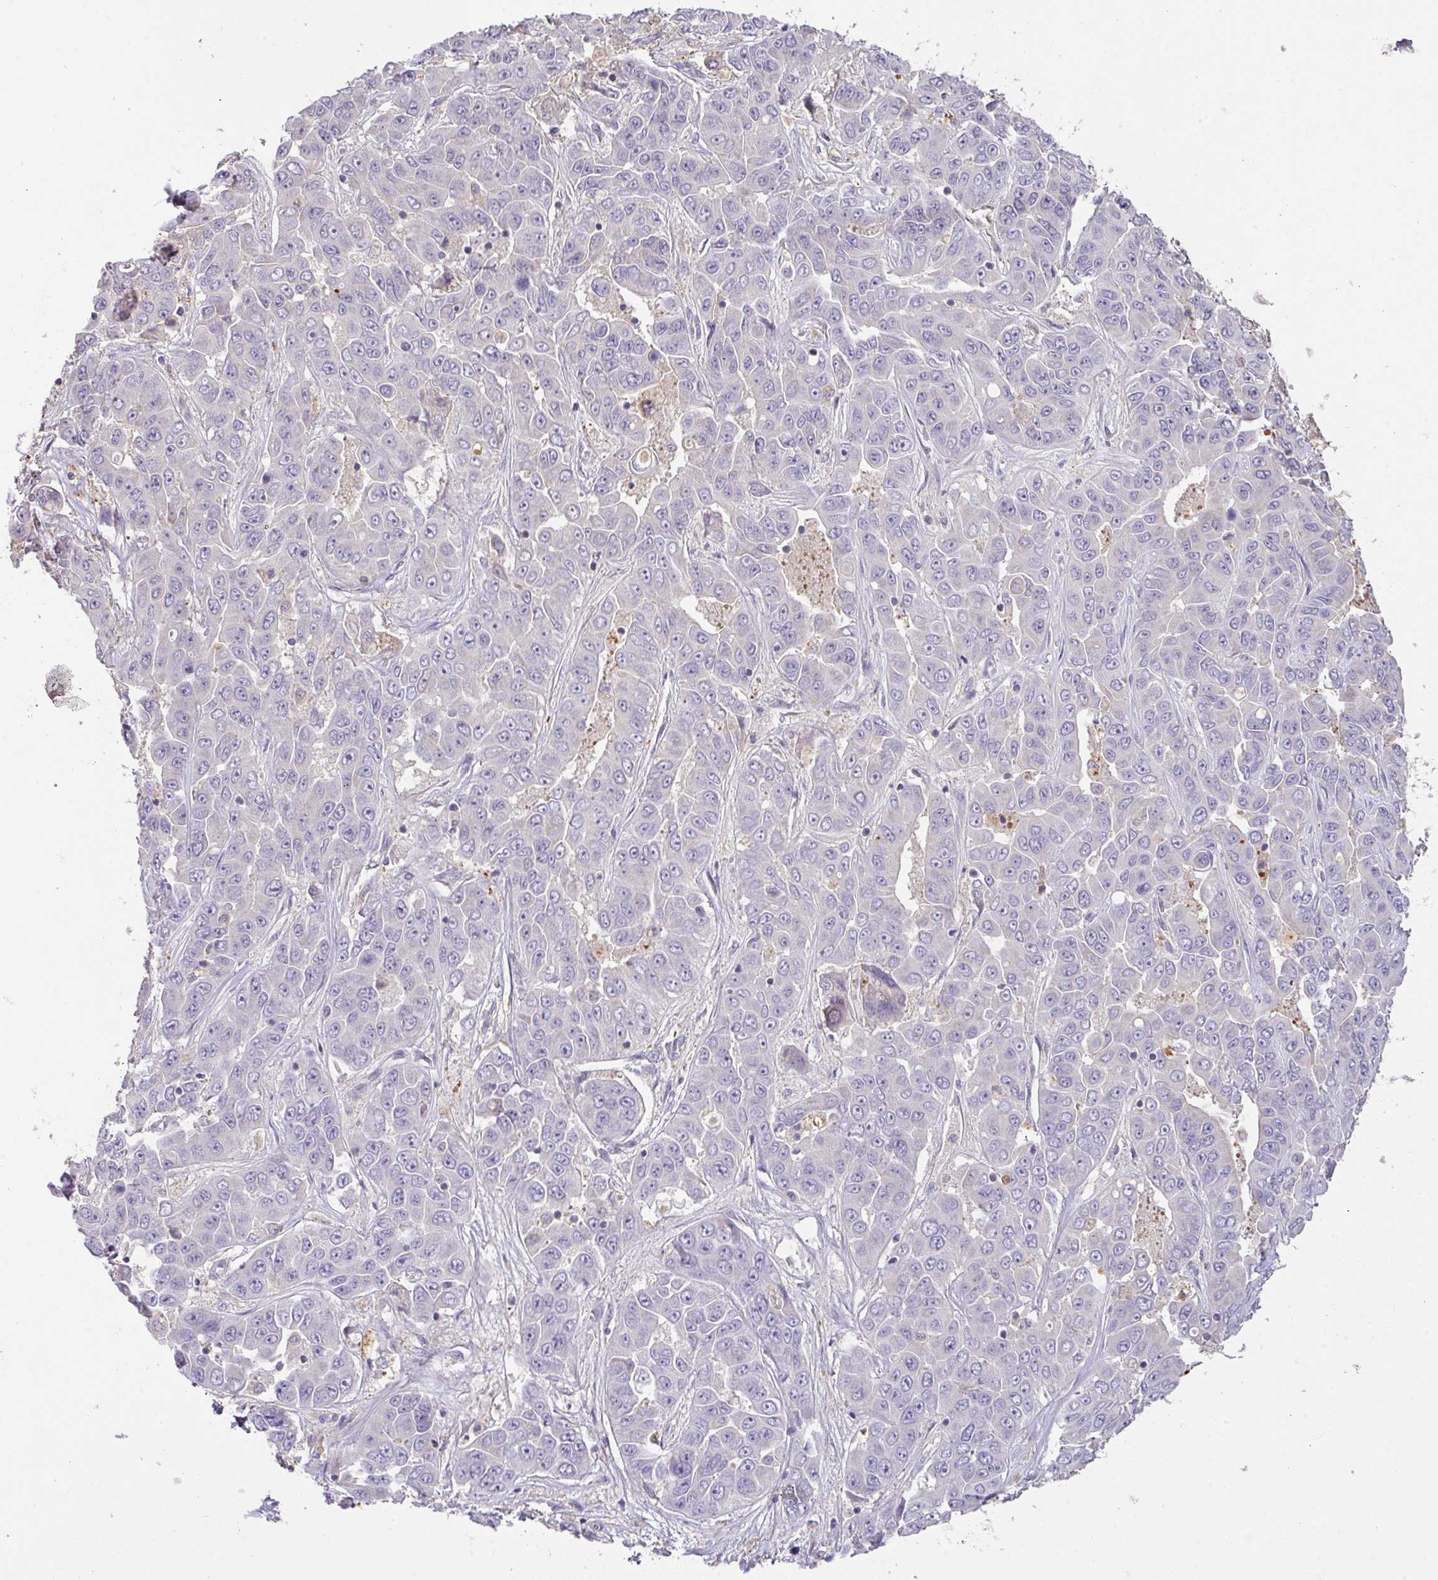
{"staining": {"intensity": "negative", "quantity": "none", "location": "none"}, "tissue": "liver cancer", "cell_type": "Tumor cells", "image_type": "cancer", "snomed": [{"axis": "morphology", "description": "Cholangiocarcinoma"}, {"axis": "topography", "description": "Liver"}], "caption": "Histopathology image shows no significant protein positivity in tumor cells of liver cancer.", "gene": "HOXC13", "patient": {"sex": "female", "age": 52}}